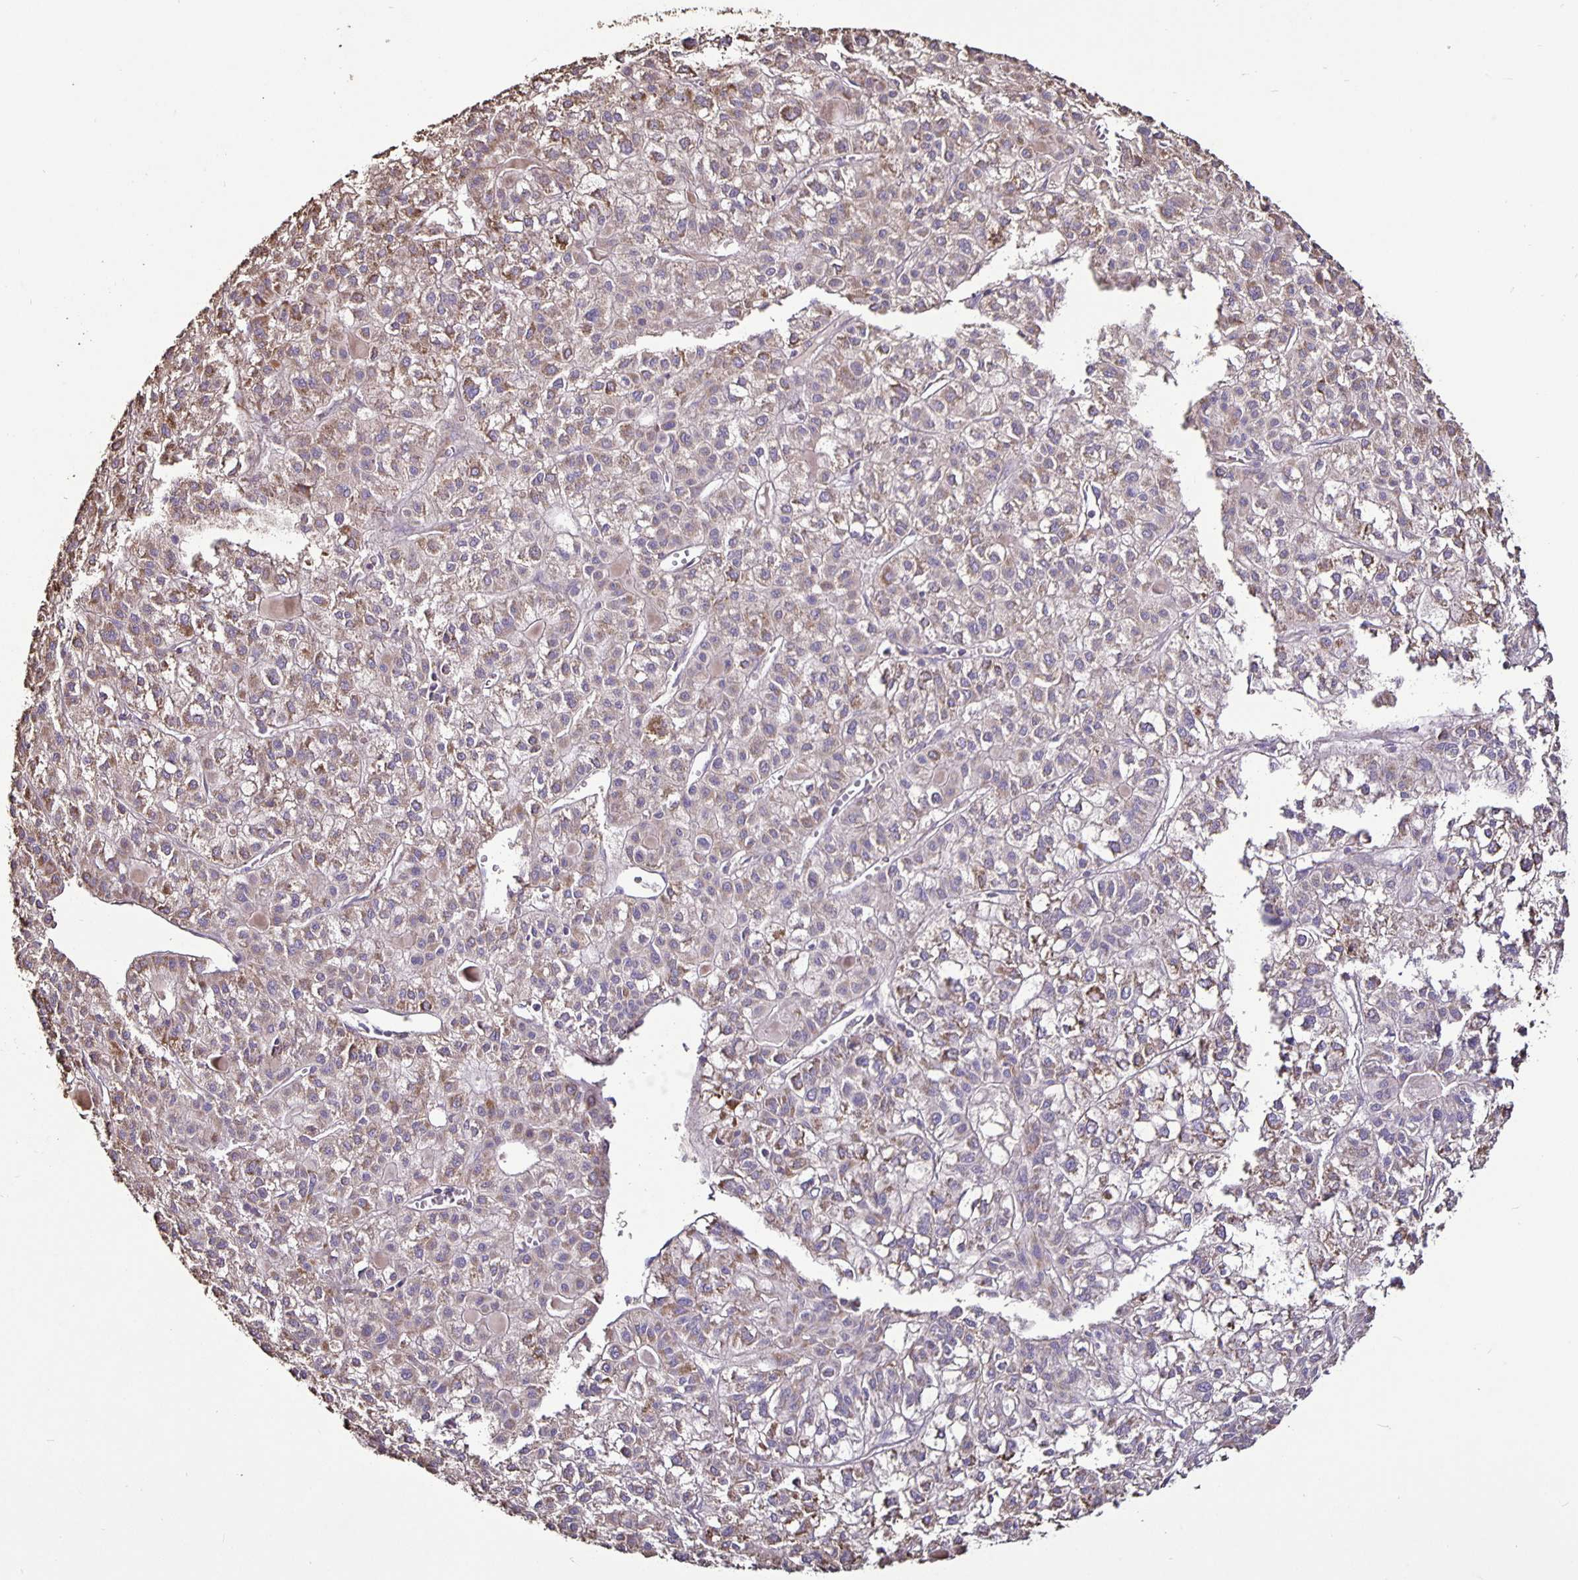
{"staining": {"intensity": "weak", "quantity": "<25%", "location": "cytoplasmic/membranous"}, "tissue": "liver cancer", "cell_type": "Tumor cells", "image_type": "cancer", "snomed": [{"axis": "morphology", "description": "Carcinoma, Hepatocellular, NOS"}, {"axis": "topography", "description": "Liver"}], "caption": "There is no significant staining in tumor cells of hepatocellular carcinoma (liver). (Brightfield microscopy of DAB (3,3'-diaminobenzidine) immunohistochemistry at high magnification).", "gene": "FCER1A", "patient": {"sex": "female", "age": 43}}